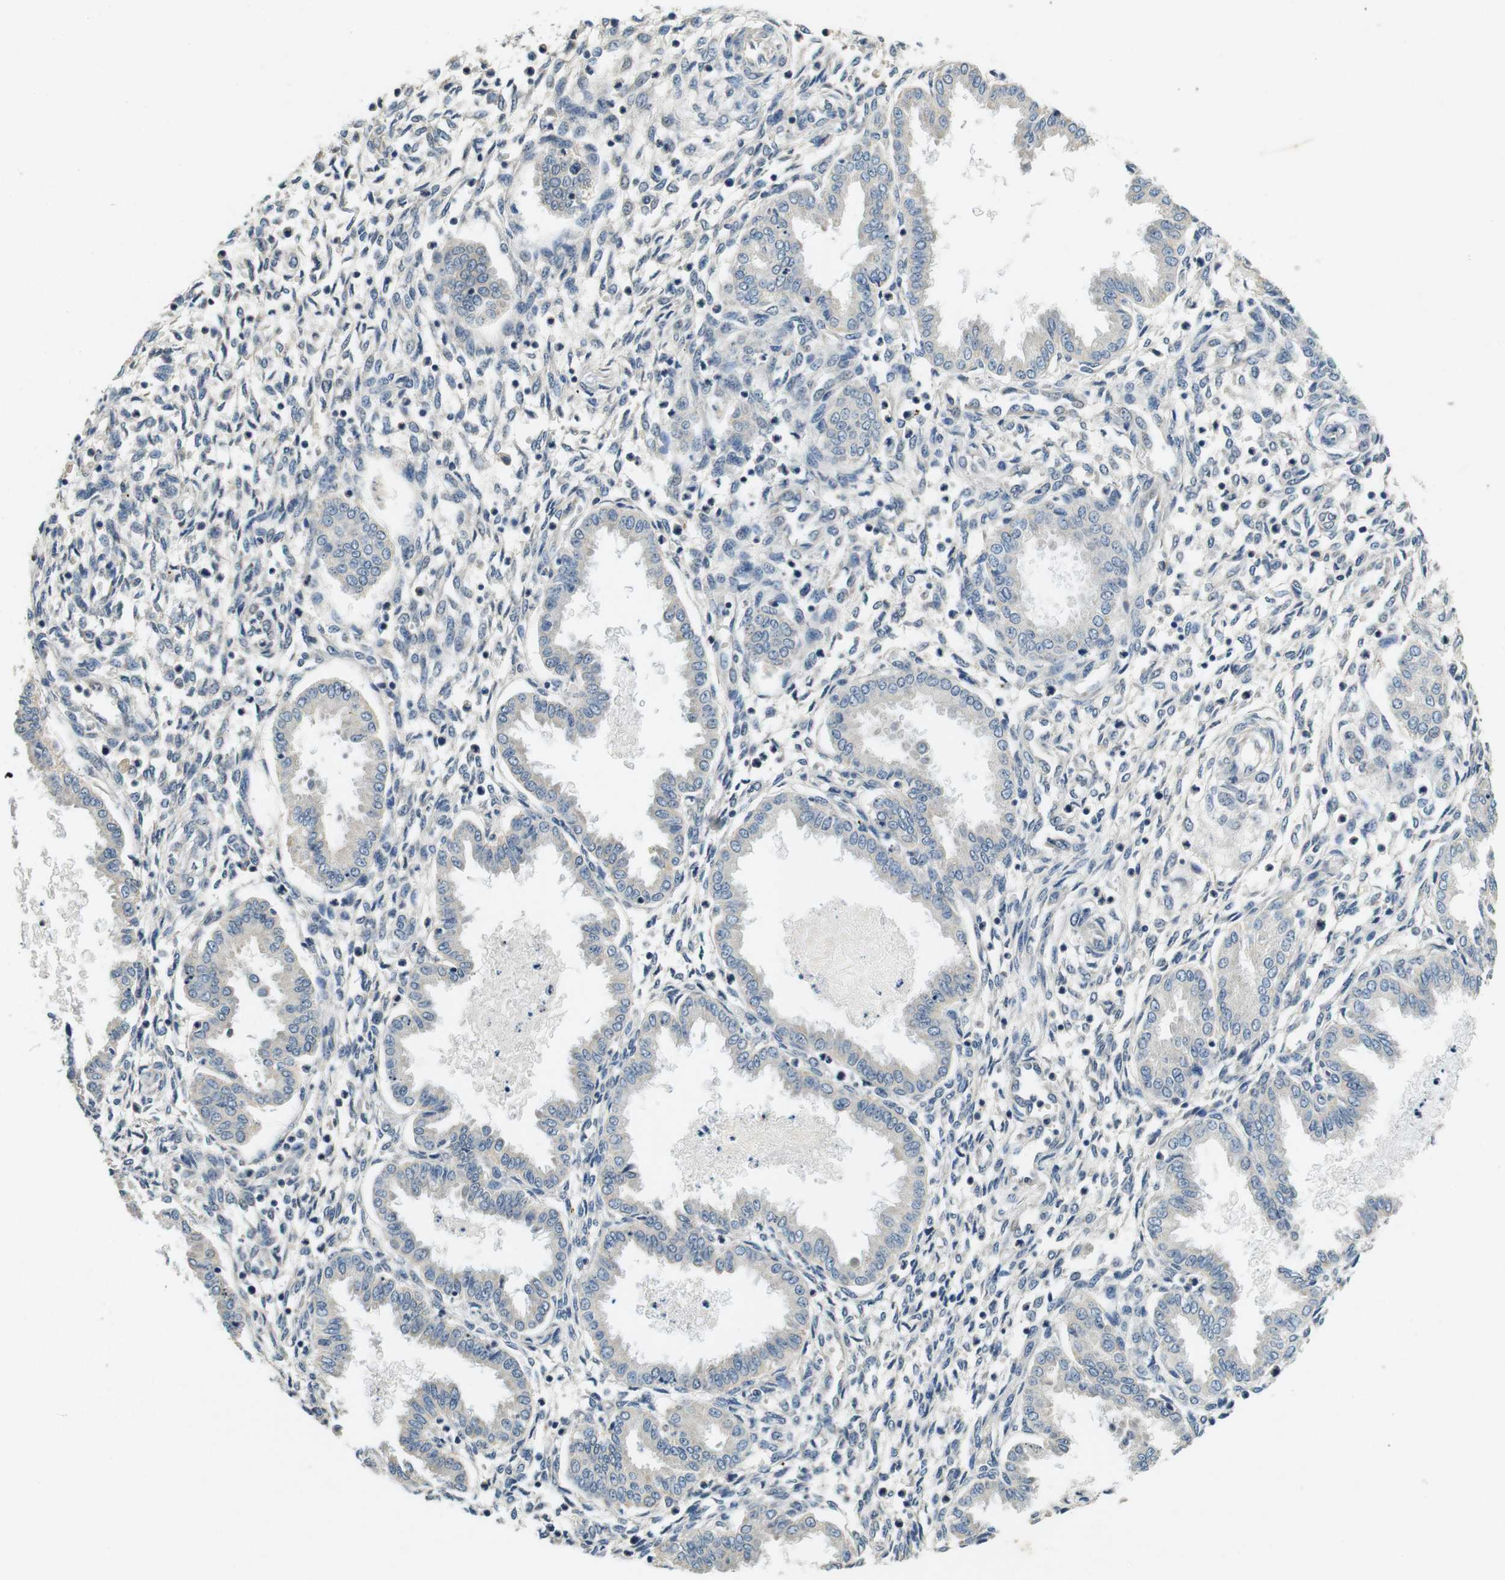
{"staining": {"intensity": "negative", "quantity": "none", "location": "none"}, "tissue": "endometrium", "cell_type": "Cells in endometrial stroma", "image_type": "normal", "snomed": [{"axis": "morphology", "description": "Normal tissue, NOS"}, {"axis": "topography", "description": "Endometrium"}], "caption": "Protein analysis of normal endometrium shows no significant positivity in cells in endometrial stroma.", "gene": "DTNA", "patient": {"sex": "female", "age": 33}}